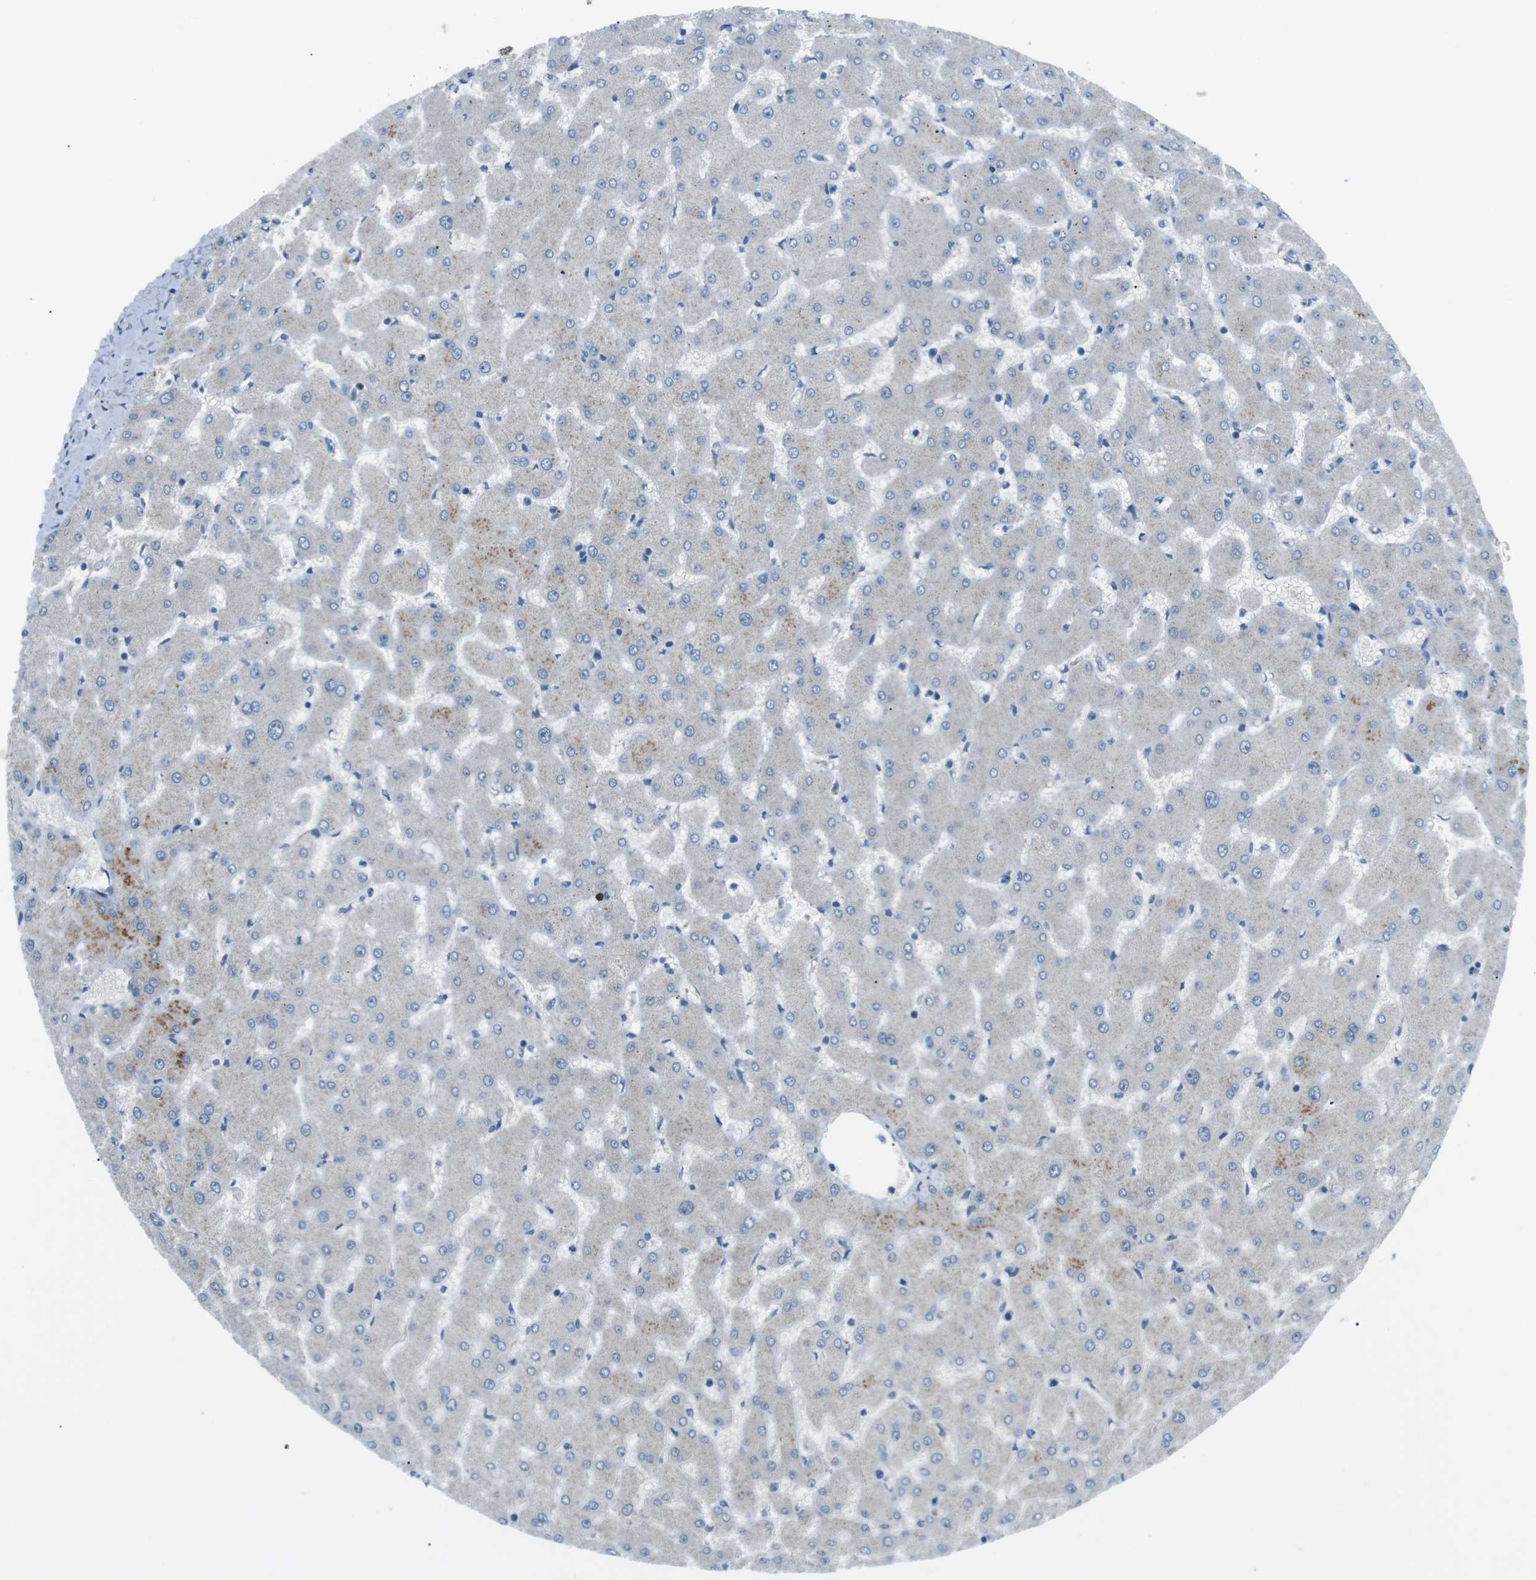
{"staining": {"intensity": "negative", "quantity": "none", "location": "none"}, "tissue": "liver", "cell_type": "Cholangiocytes", "image_type": "normal", "snomed": [{"axis": "morphology", "description": "Normal tissue, NOS"}, {"axis": "topography", "description": "Liver"}], "caption": "The IHC photomicrograph has no significant positivity in cholangiocytes of liver.", "gene": "FCRLA", "patient": {"sex": "female", "age": 63}}